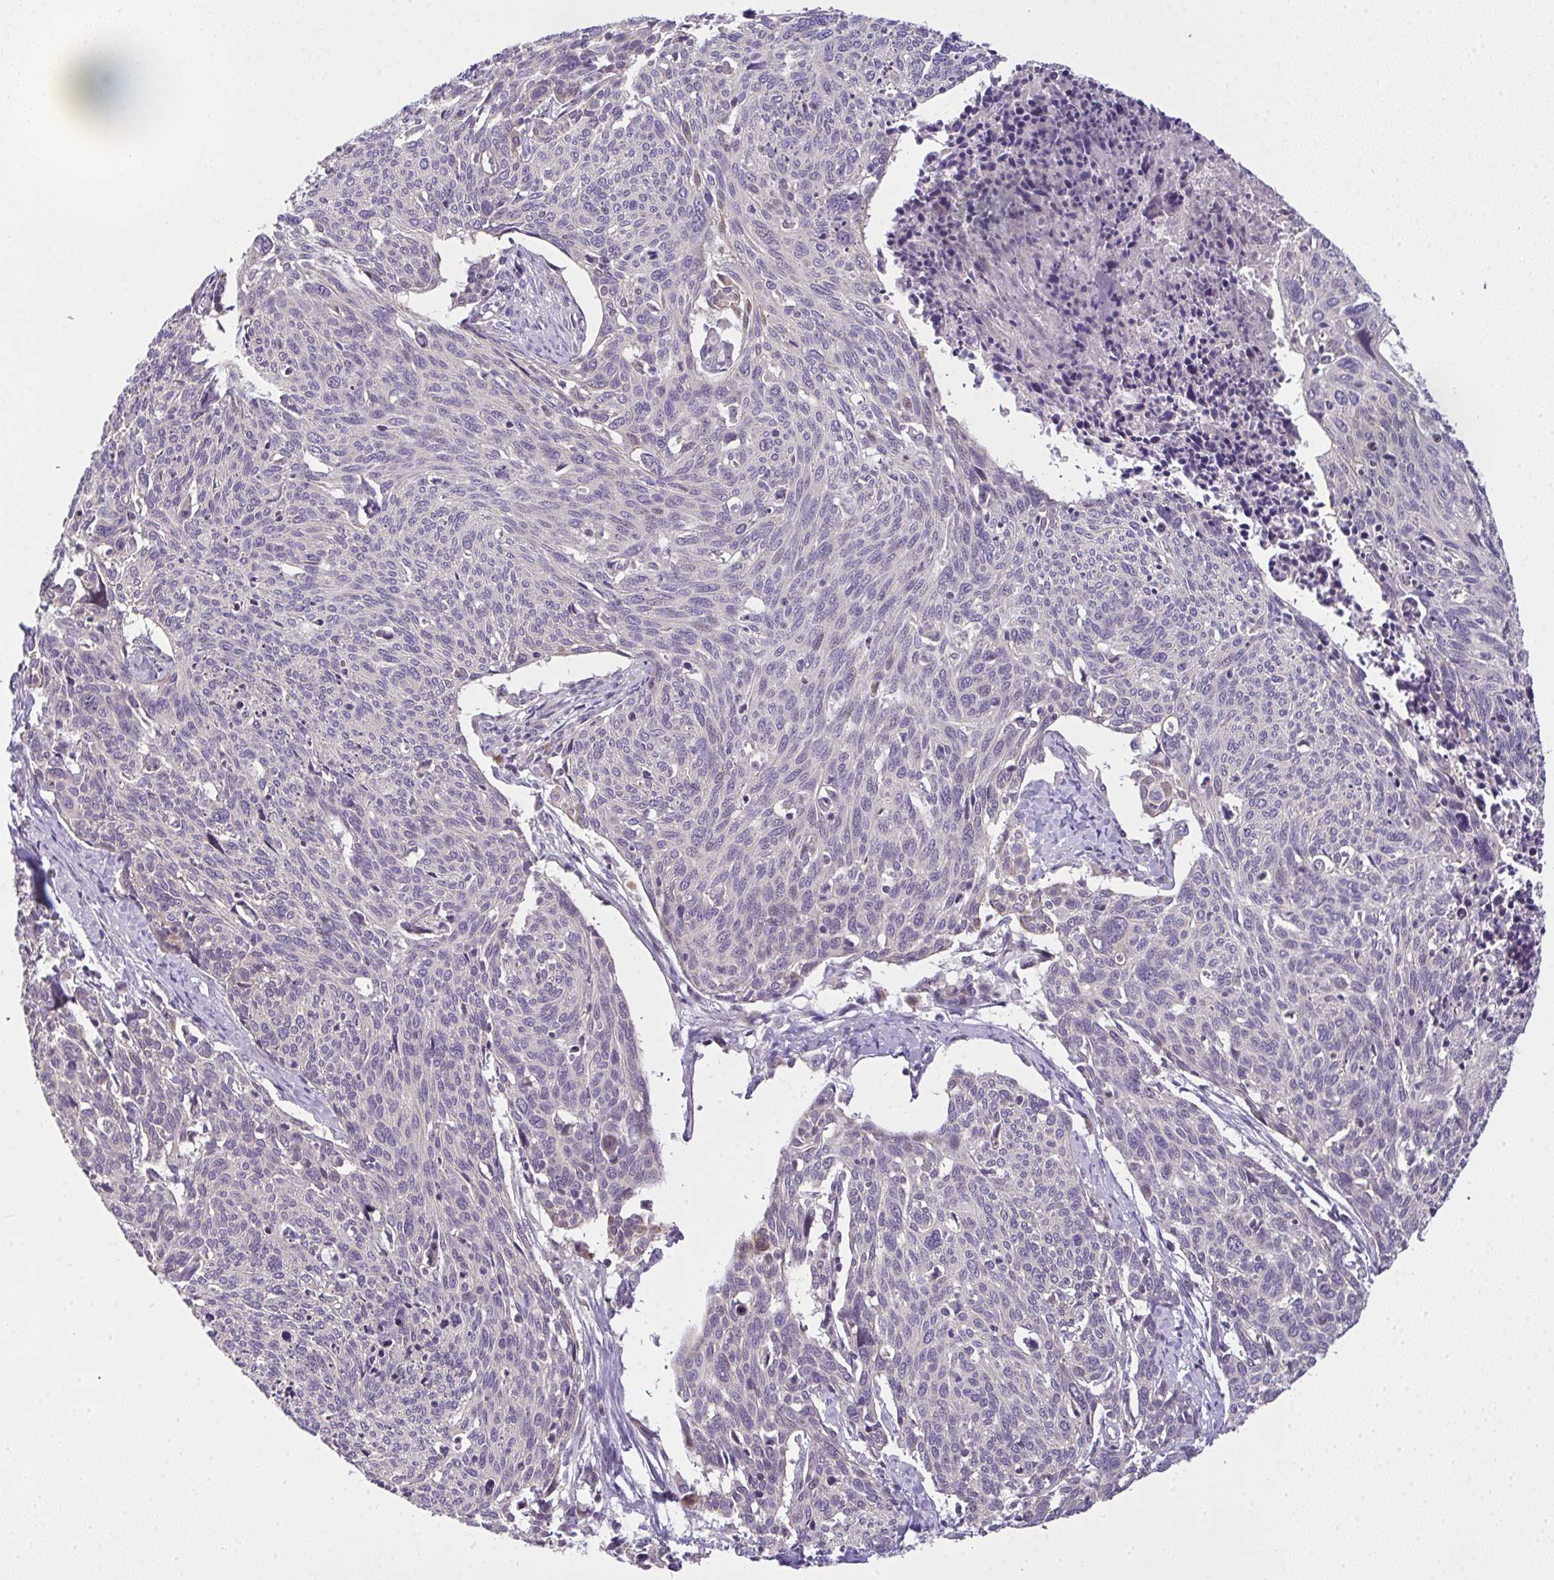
{"staining": {"intensity": "moderate", "quantity": "<25%", "location": "cytoplasmic/membranous"}, "tissue": "cervical cancer", "cell_type": "Tumor cells", "image_type": "cancer", "snomed": [{"axis": "morphology", "description": "Squamous cell carcinoma, NOS"}, {"axis": "topography", "description": "Cervix"}], "caption": "Human cervical squamous cell carcinoma stained with a brown dye exhibits moderate cytoplasmic/membranous positive positivity in about <25% of tumor cells.", "gene": "NT5C1A", "patient": {"sex": "female", "age": 49}}